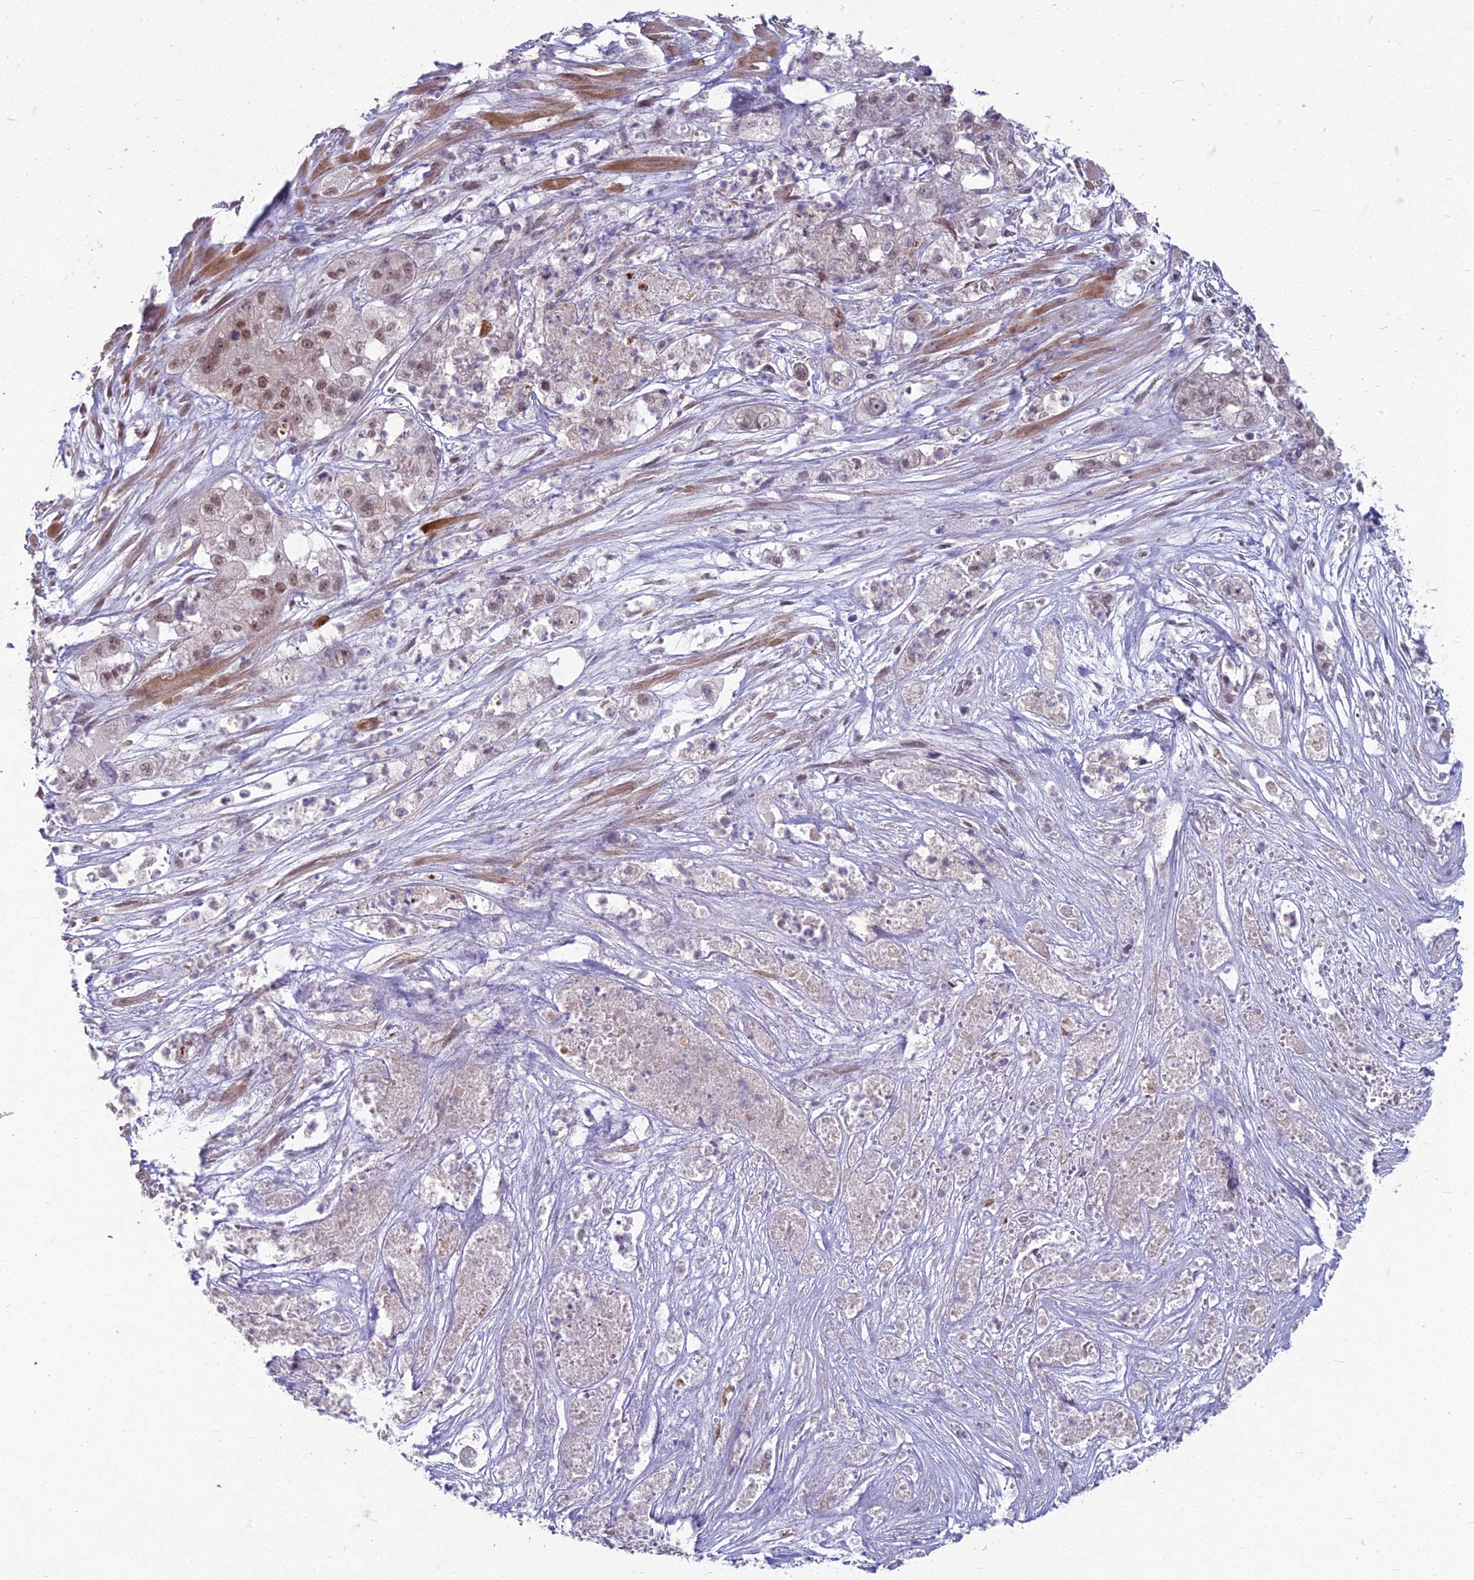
{"staining": {"intensity": "moderate", "quantity": ">75%", "location": "nuclear"}, "tissue": "pancreatic cancer", "cell_type": "Tumor cells", "image_type": "cancer", "snomed": [{"axis": "morphology", "description": "Adenocarcinoma, NOS"}, {"axis": "topography", "description": "Pancreas"}], "caption": "The immunohistochemical stain labels moderate nuclear staining in tumor cells of pancreatic cancer tissue.", "gene": "KAT7", "patient": {"sex": "female", "age": 78}}